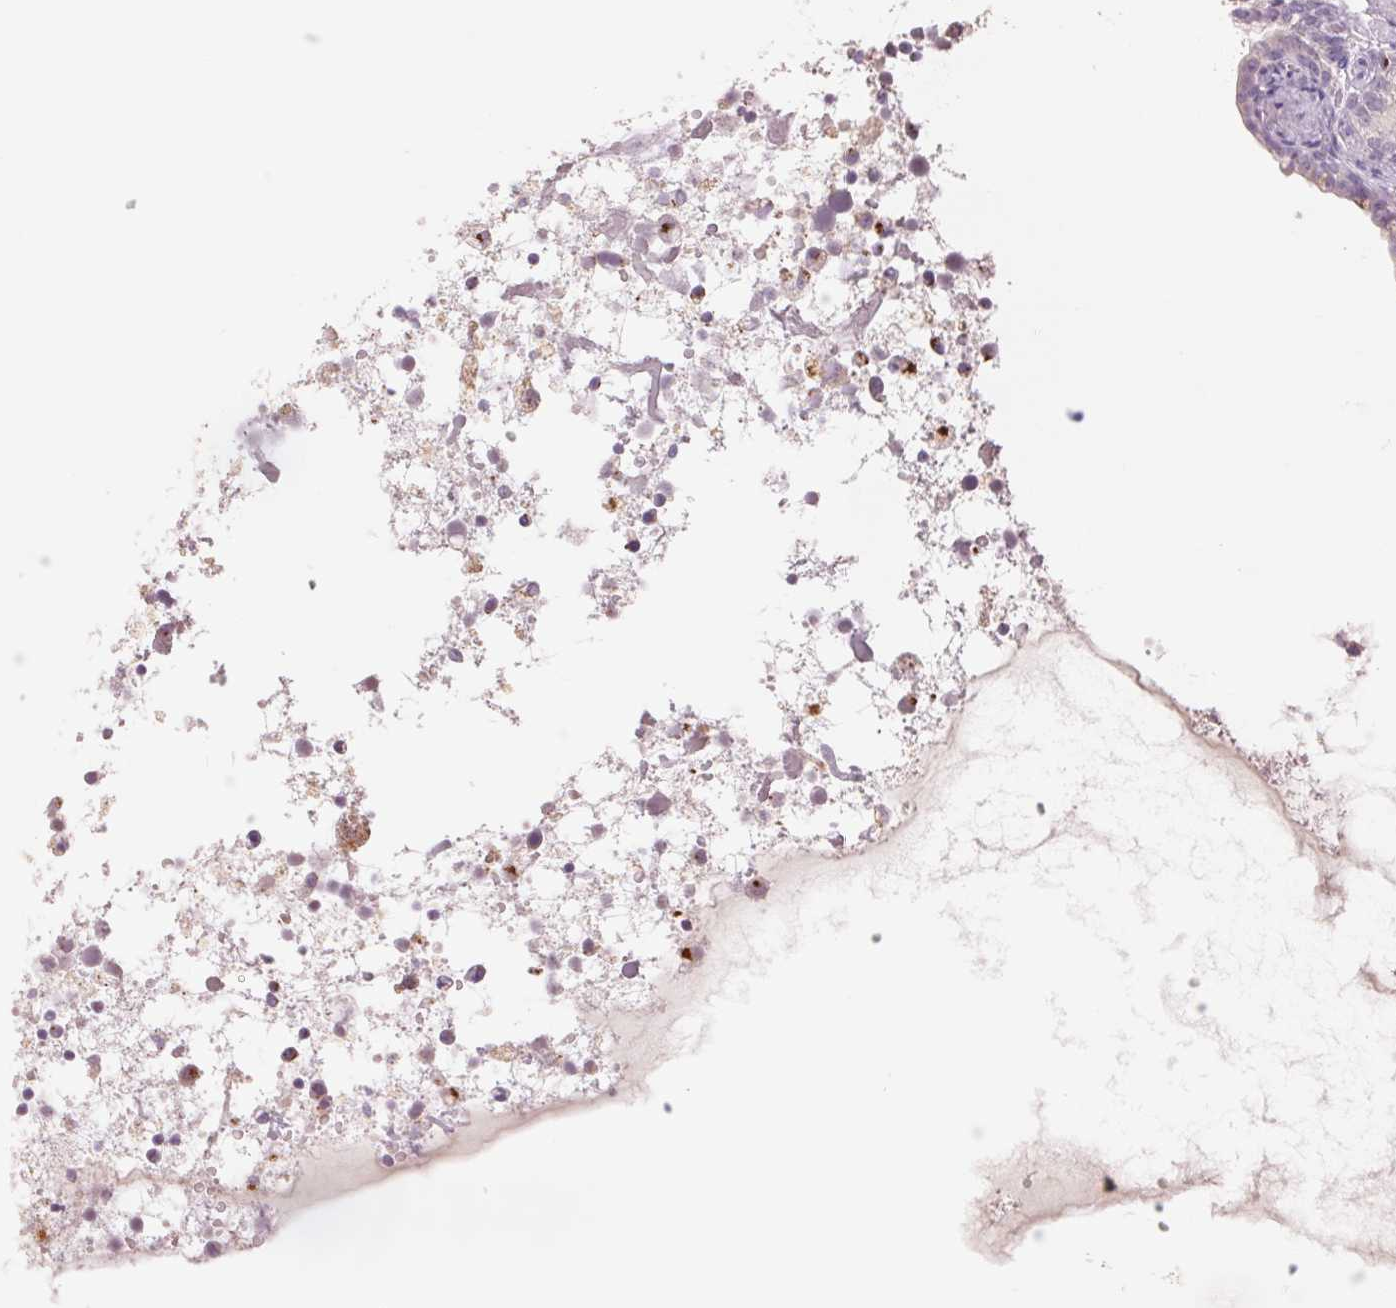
{"staining": {"intensity": "moderate", "quantity": "<25%", "location": "cytoplasmic/membranous"}, "tissue": "seminal vesicle", "cell_type": "Glandular cells", "image_type": "normal", "snomed": [{"axis": "morphology", "description": "Normal tissue, NOS"}, {"axis": "topography", "description": "Seminal veicle"}], "caption": "A high-resolution image shows IHC staining of unremarkable seminal vesicle, which demonstrates moderate cytoplasmic/membranous staining in about <25% of glandular cells.", "gene": "GALNT7", "patient": {"sex": "male", "age": 76}}